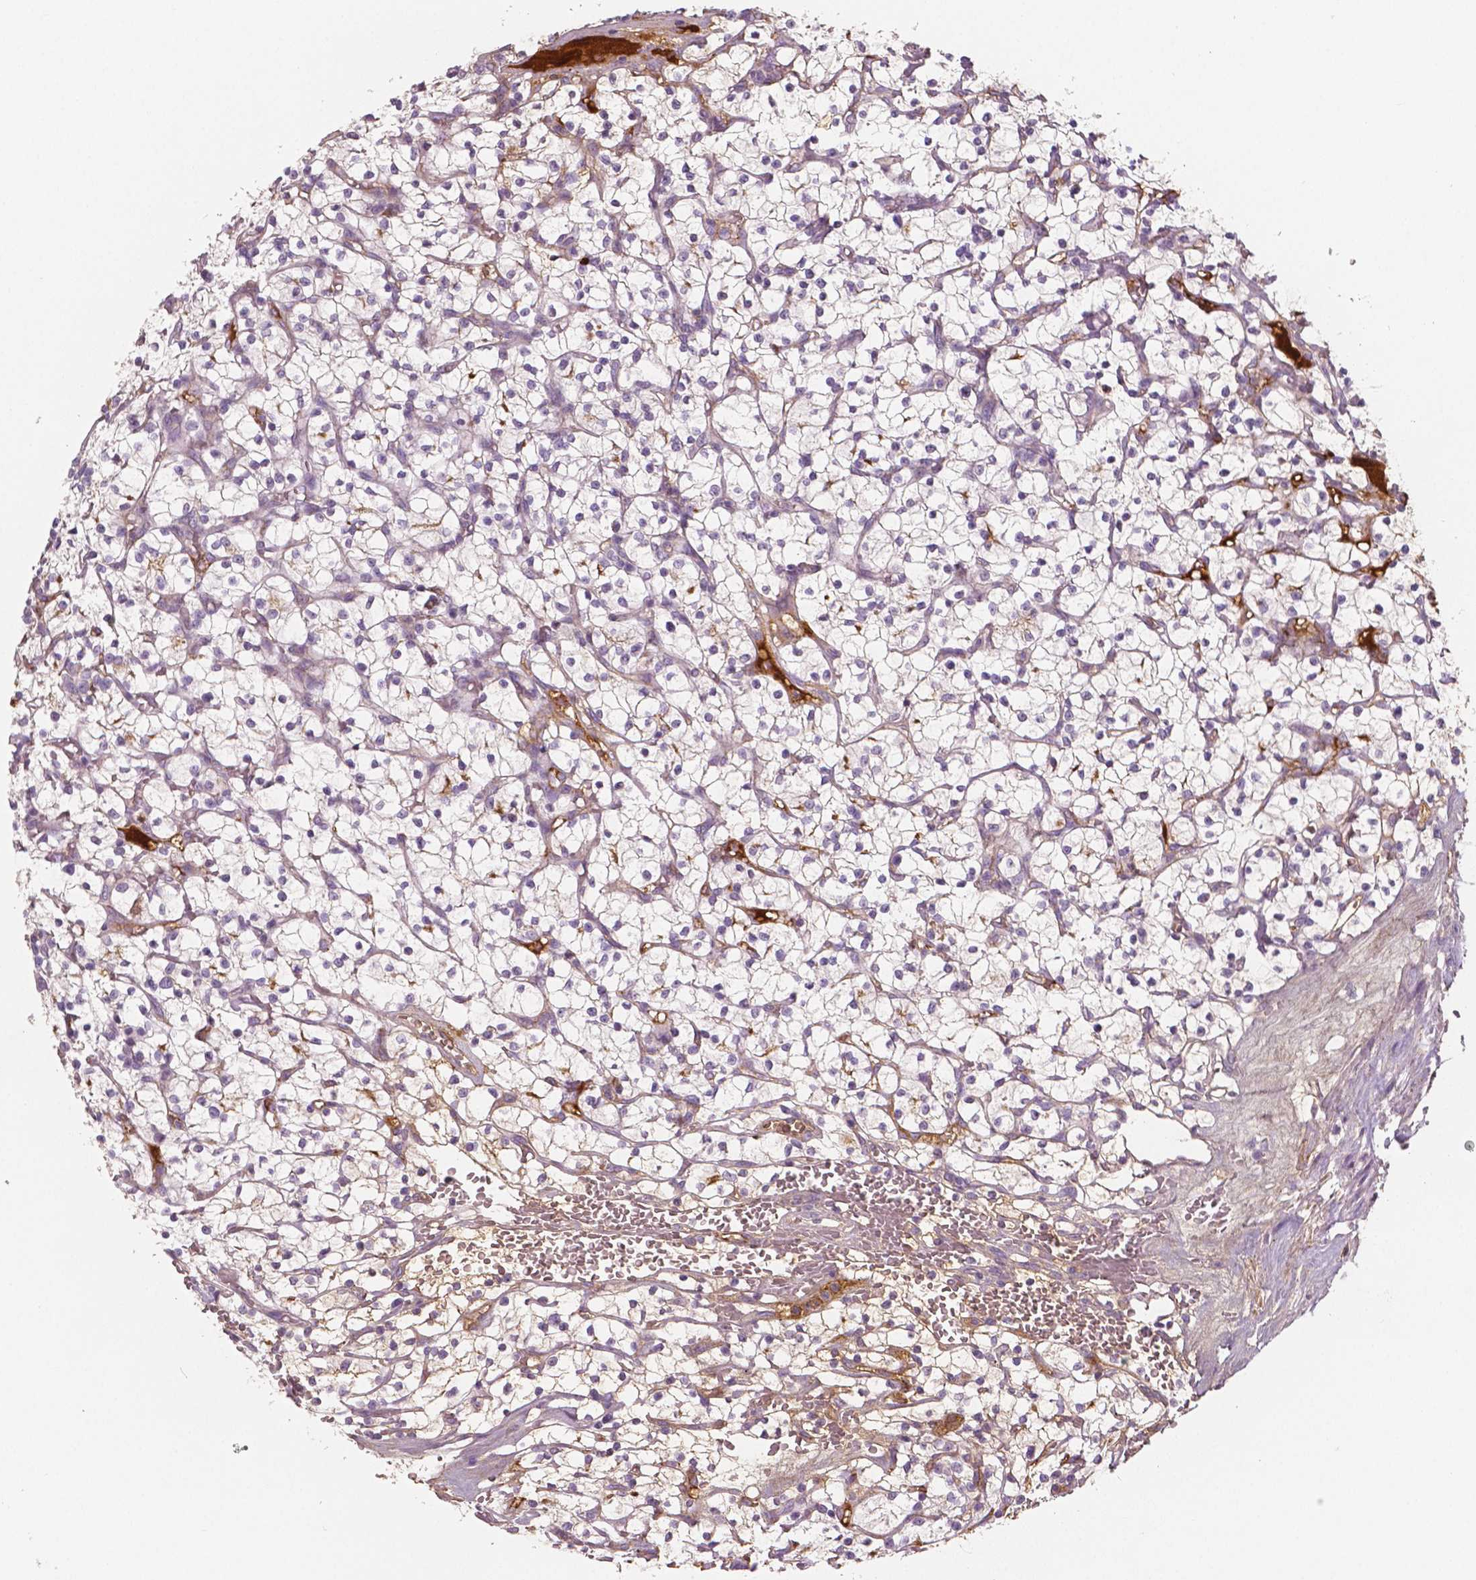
{"staining": {"intensity": "weak", "quantity": "<25%", "location": "cytoplasmic/membranous"}, "tissue": "renal cancer", "cell_type": "Tumor cells", "image_type": "cancer", "snomed": [{"axis": "morphology", "description": "Adenocarcinoma, NOS"}, {"axis": "topography", "description": "Kidney"}], "caption": "Immunohistochemistry of adenocarcinoma (renal) shows no staining in tumor cells.", "gene": "APOA4", "patient": {"sex": "female", "age": 64}}